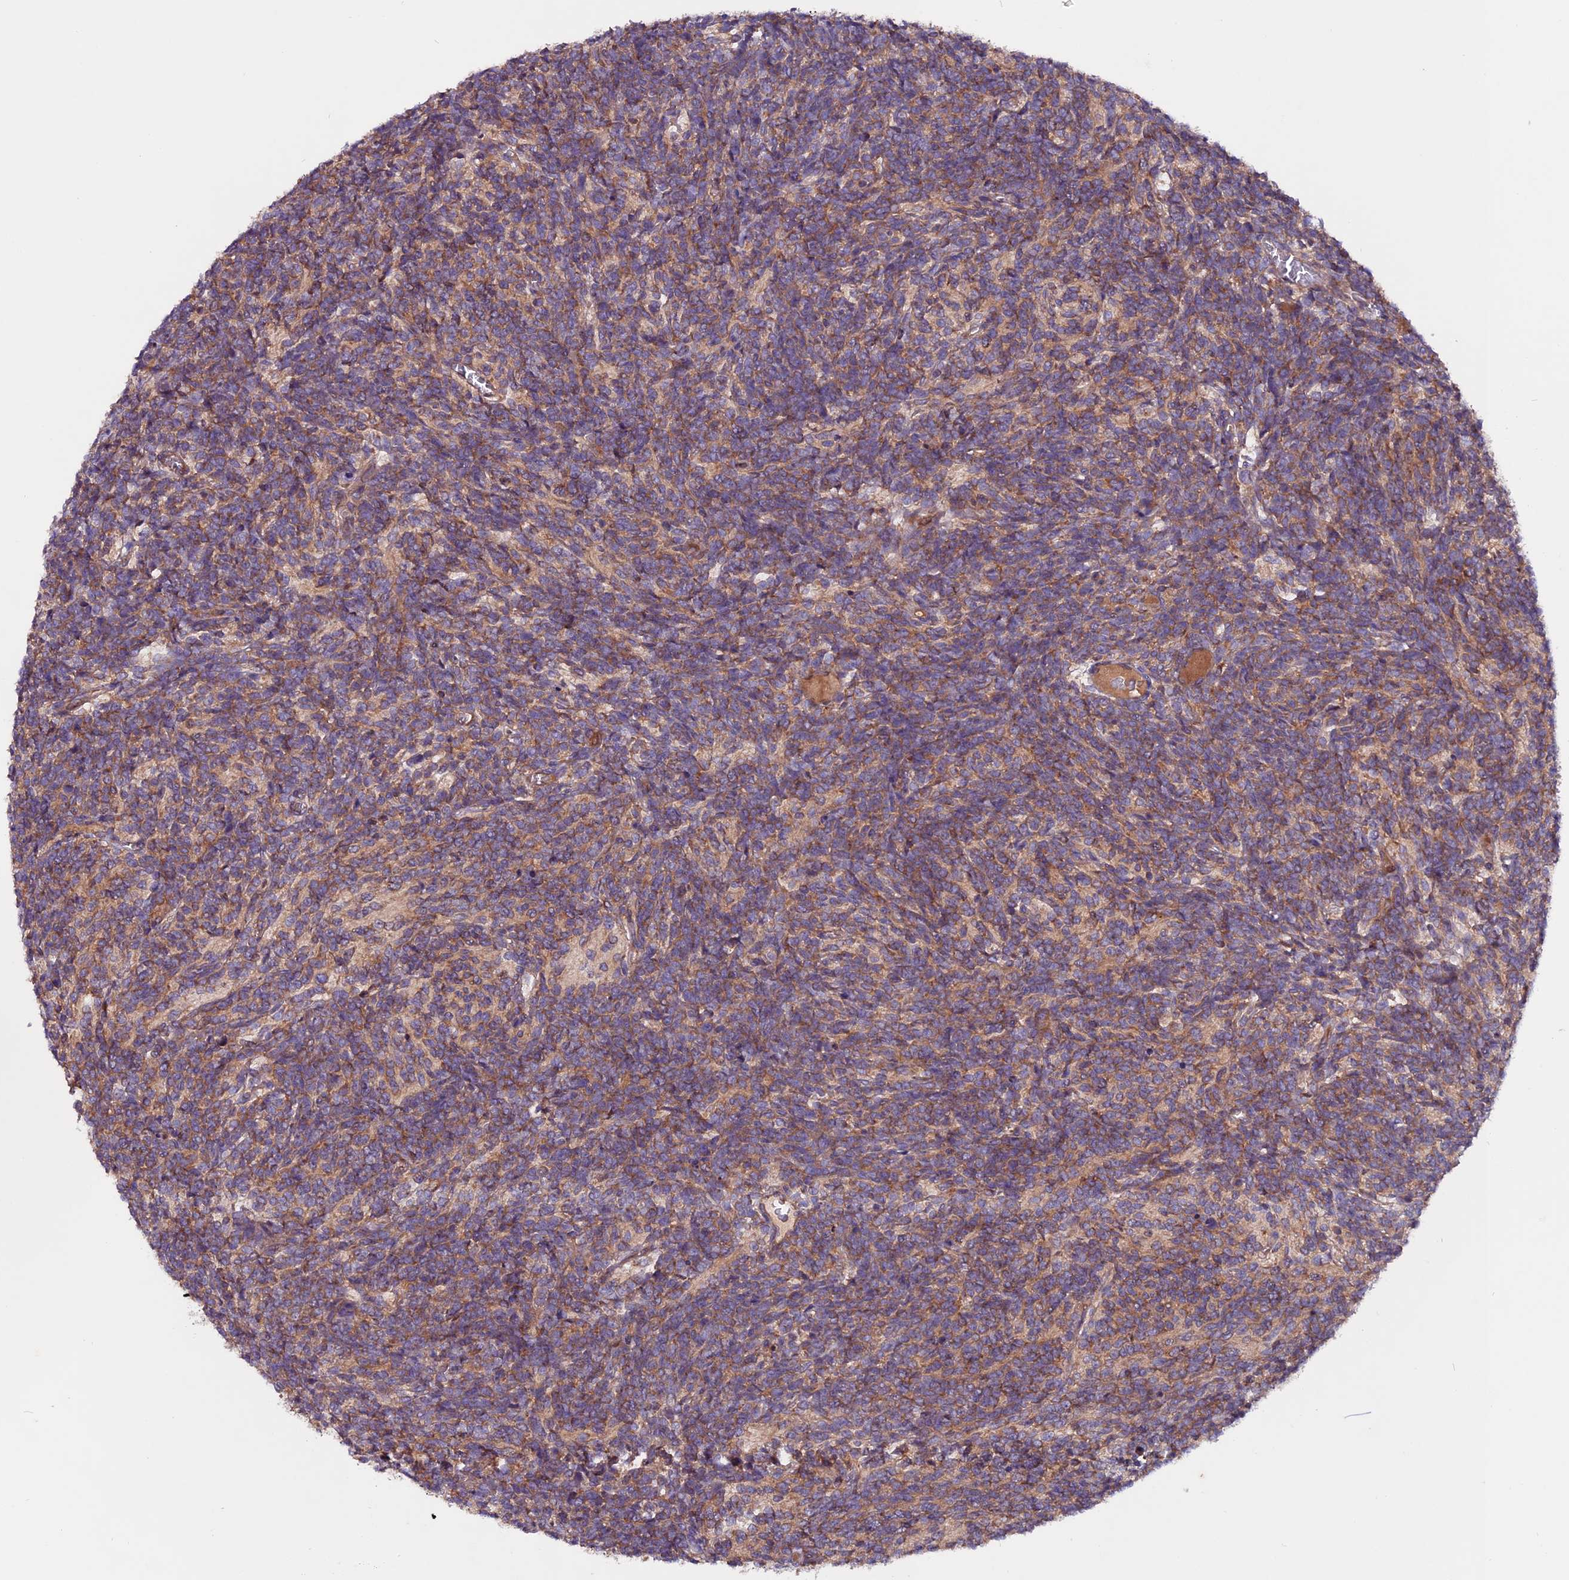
{"staining": {"intensity": "moderate", "quantity": "25%-75%", "location": "cytoplasmic/membranous"}, "tissue": "glioma", "cell_type": "Tumor cells", "image_type": "cancer", "snomed": [{"axis": "morphology", "description": "Glioma, malignant, Low grade"}, {"axis": "topography", "description": "Brain"}], "caption": "Immunohistochemistry (IHC) histopathology image of human low-grade glioma (malignant) stained for a protein (brown), which reveals medium levels of moderate cytoplasmic/membranous positivity in approximately 25%-75% of tumor cells.", "gene": "ZNF598", "patient": {"sex": "female", "age": 1}}